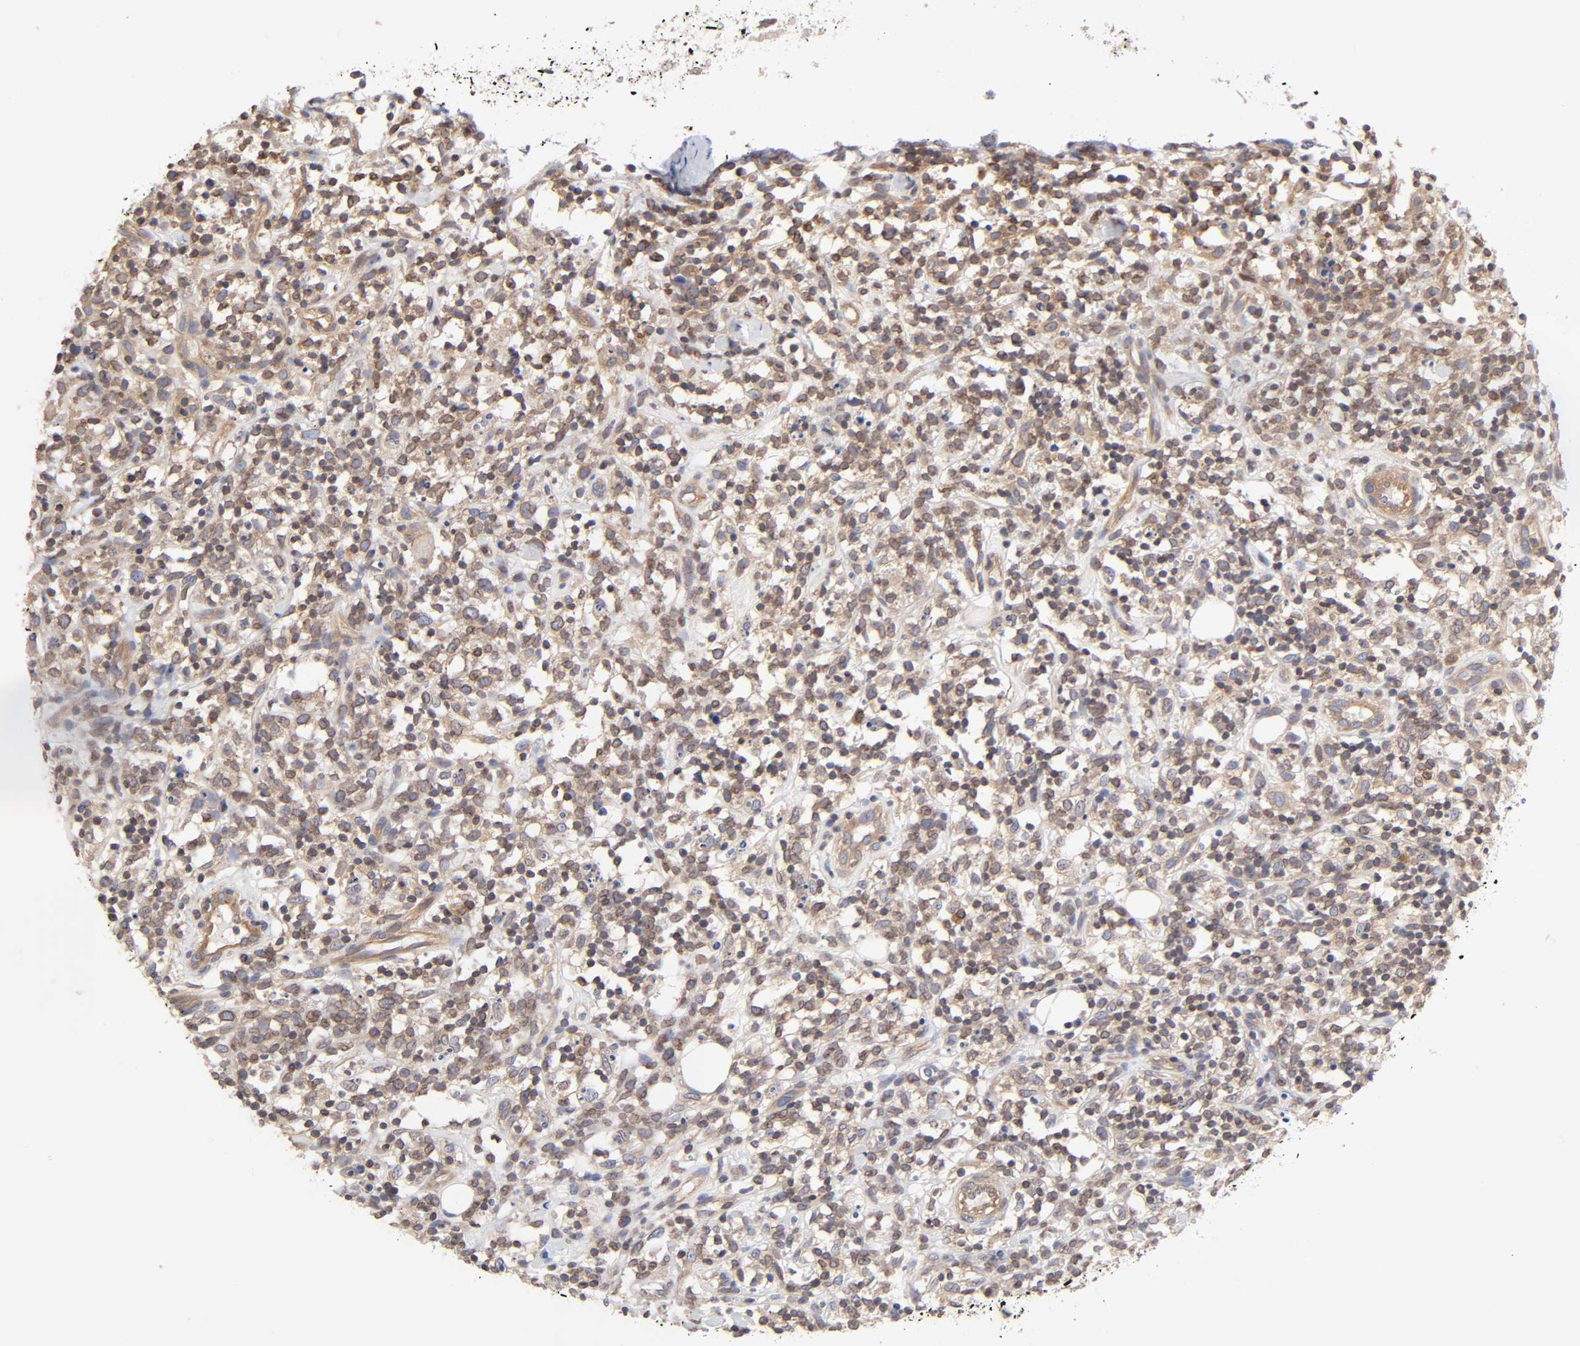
{"staining": {"intensity": "moderate", "quantity": ">75%", "location": "cytoplasmic/membranous"}, "tissue": "lymphoma", "cell_type": "Tumor cells", "image_type": "cancer", "snomed": [{"axis": "morphology", "description": "Malignant lymphoma, non-Hodgkin's type, High grade"}, {"axis": "topography", "description": "Lymph node"}], "caption": "Immunohistochemistry (IHC) photomicrograph of neoplastic tissue: human high-grade malignant lymphoma, non-Hodgkin's type stained using immunohistochemistry (IHC) displays medium levels of moderate protein expression localized specifically in the cytoplasmic/membranous of tumor cells, appearing as a cytoplasmic/membranous brown color.", "gene": "STRN3", "patient": {"sex": "female", "age": 73}}